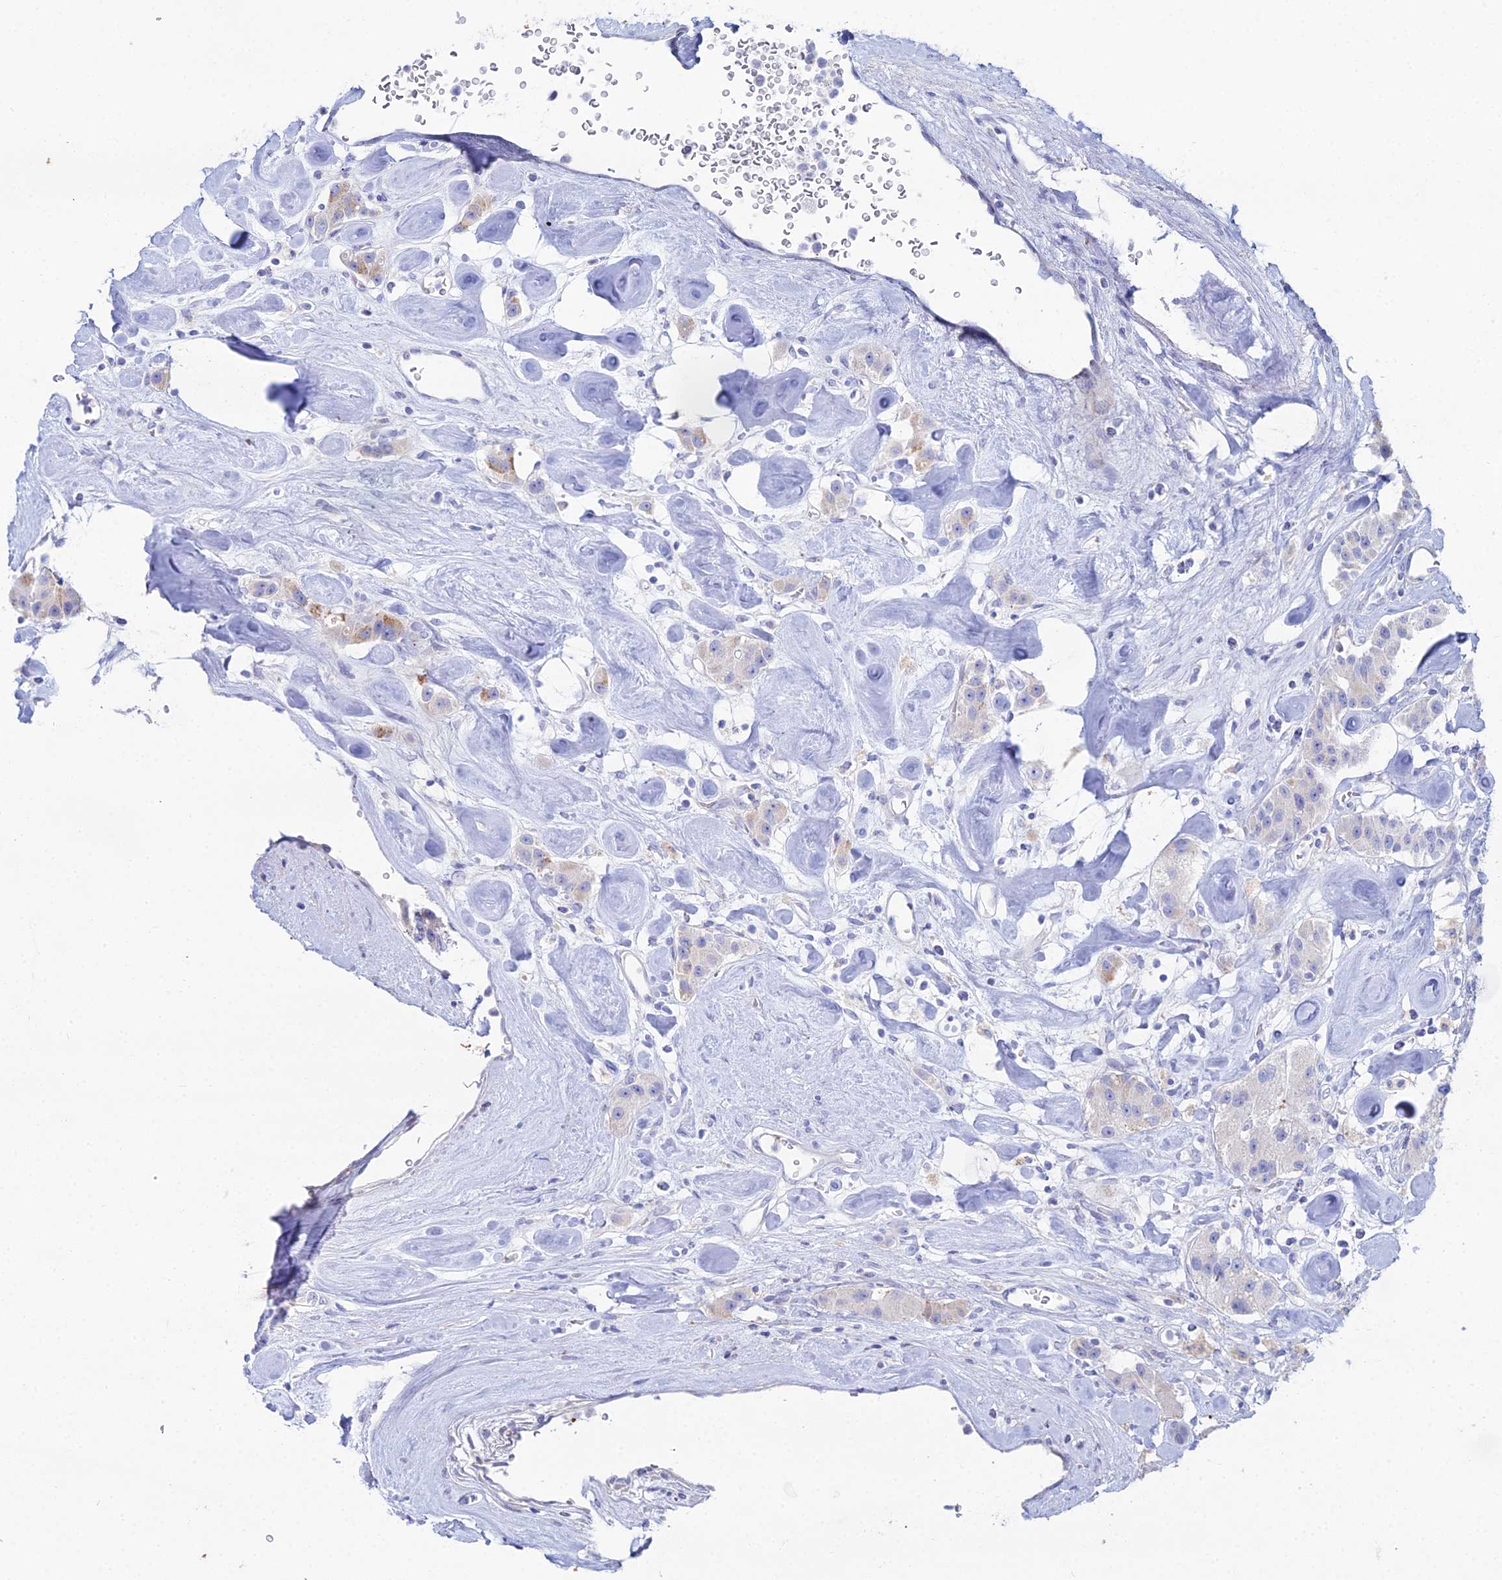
{"staining": {"intensity": "negative", "quantity": "none", "location": "none"}, "tissue": "carcinoid", "cell_type": "Tumor cells", "image_type": "cancer", "snomed": [{"axis": "morphology", "description": "Carcinoid, malignant, NOS"}, {"axis": "topography", "description": "Pancreas"}], "caption": "Photomicrograph shows no protein staining in tumor cells of carcinoid tissue. (Stains: DAB (3,3'-diaminobenzidine) IHC with hematoxylin counter stain, Microscopy: brightfield microscopy at high magnification).", "gene": "DHX34", "patient": {"sex": "male", "age": 41}}